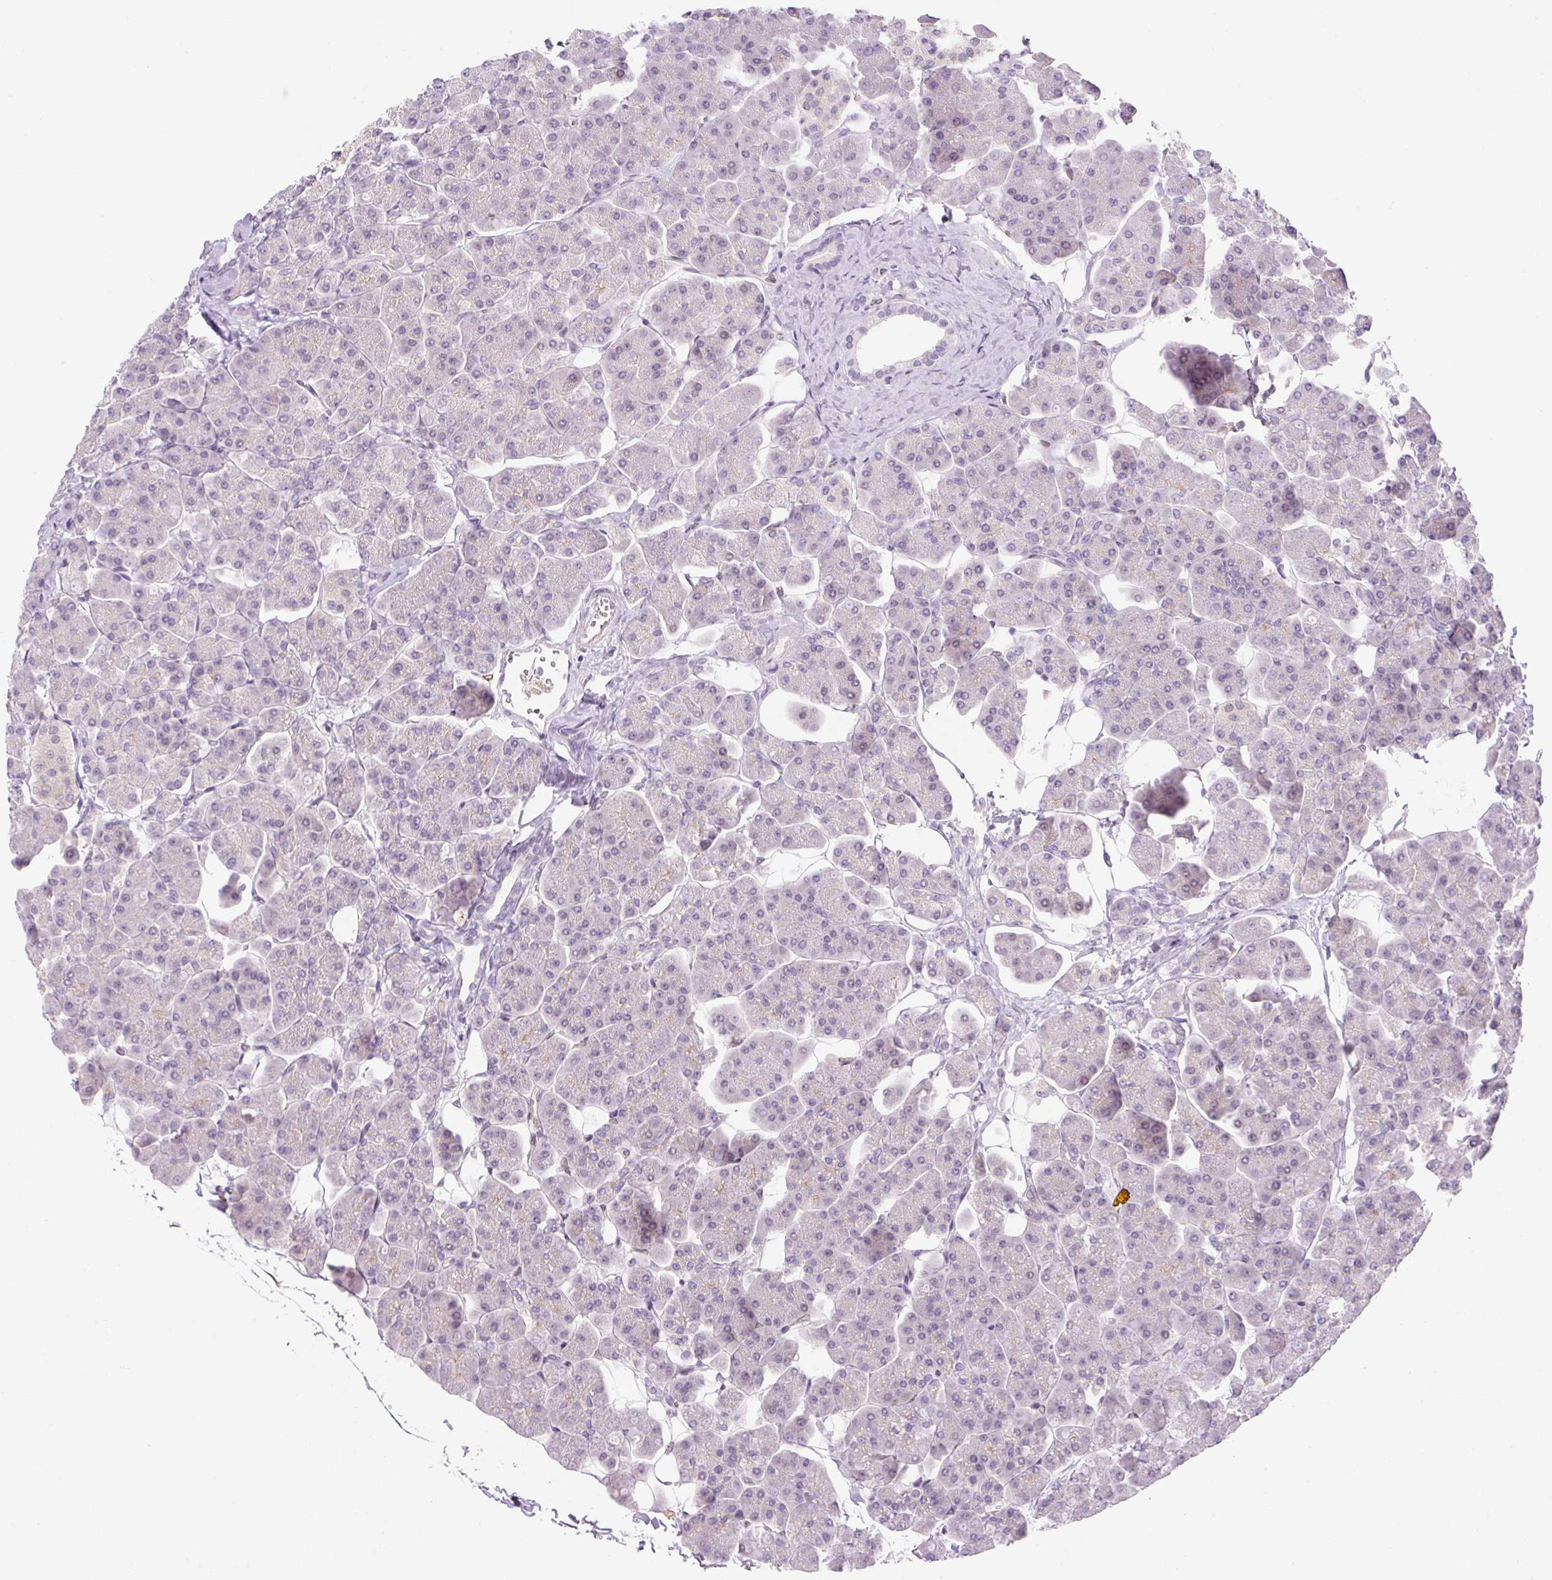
{"staining": {"intensity": "negative", "quantity": "none", "location": "none"}, "tissue": "pancreas", "cell_type": "Exocrine glandular cells", "image_type": "normal", "snomed": [{"axis": "morphology", "description": "Normal tissue, NOS"}, {"axis": "topography", "description": "Pancreas"}, {"axis": "topography", "description": "Peripheral nerve tissue"}], "caption": "Immunohistochemistry of normal human pancreas demonstrates no staining in exocrine glandular cells. The staining was performed using DAB to visualize the protein expression in brown, while the nuclei were stained in blue with hematoxylin (Magnification: 20x).", "gene": "SYNE3", "patient": {"sex": "male", "age": 54}}